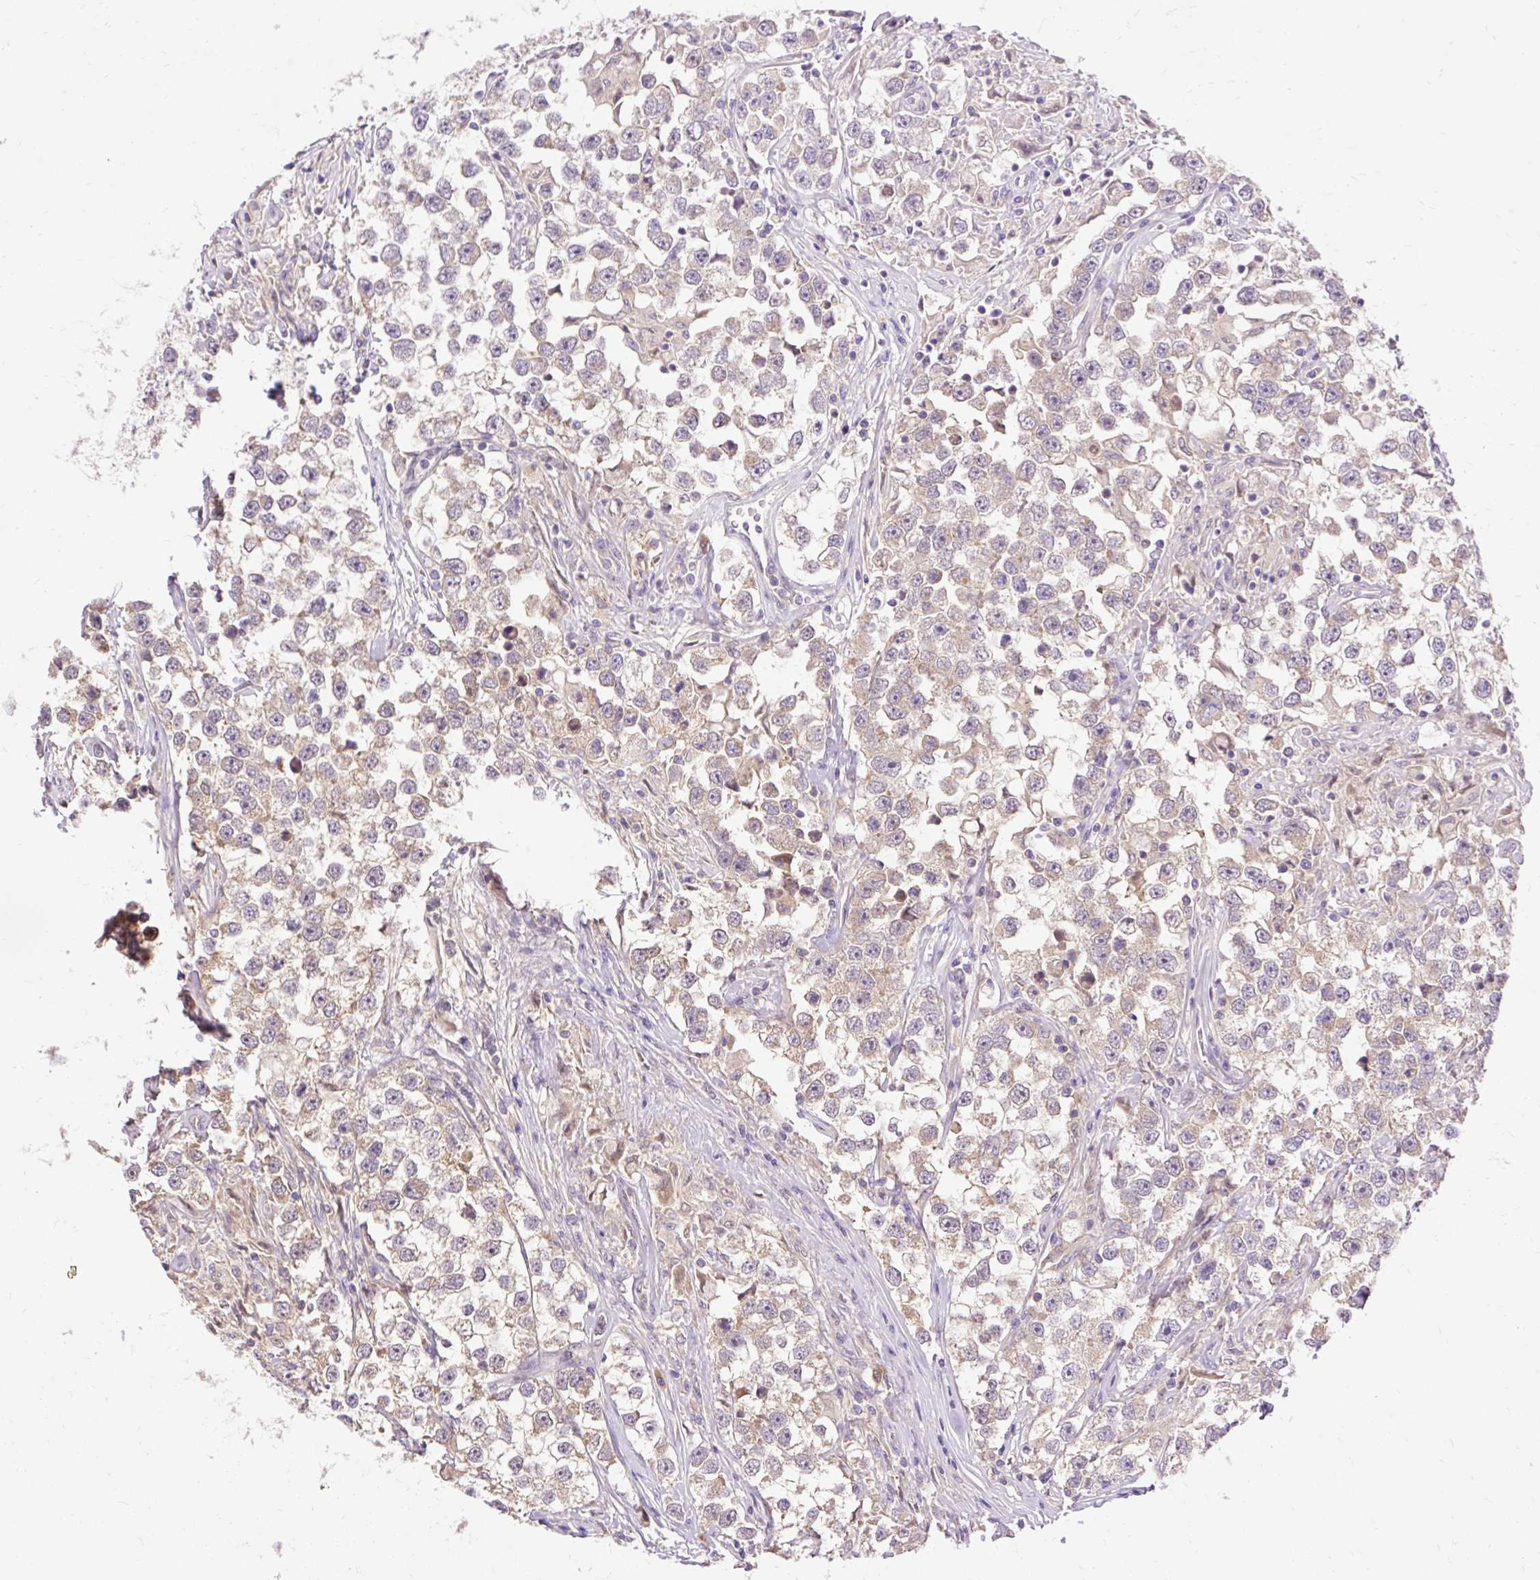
{"staining": {"intensity": "weak", "quantity": "25%-75%", "location": "cytoplasmic/membranous"}, "tissue": "testis cancer", "cell_type": "Tumor cells", "image_type": "cancer", "snomed": [{"axis": "morphology", "description": "Seminoma, NOS"}, {"axis": "topography", "description": "Testis"}], "caption": "Immunohistochemistry staining of testis cancer, which shows low levels of weak cytoplasmic/membranous positivity in approximately 25%-75% of tumor cells indicating weak cytoplasmic/membranous protein expression. The staining was performed using DAB (3,3'-diaminobenzidine) (brown) for protein detection and nuclei were counterstained in hematoxylin (blue).", "gene": "CTTNBP2", "patient": {"sex": "male", "age": 46}}